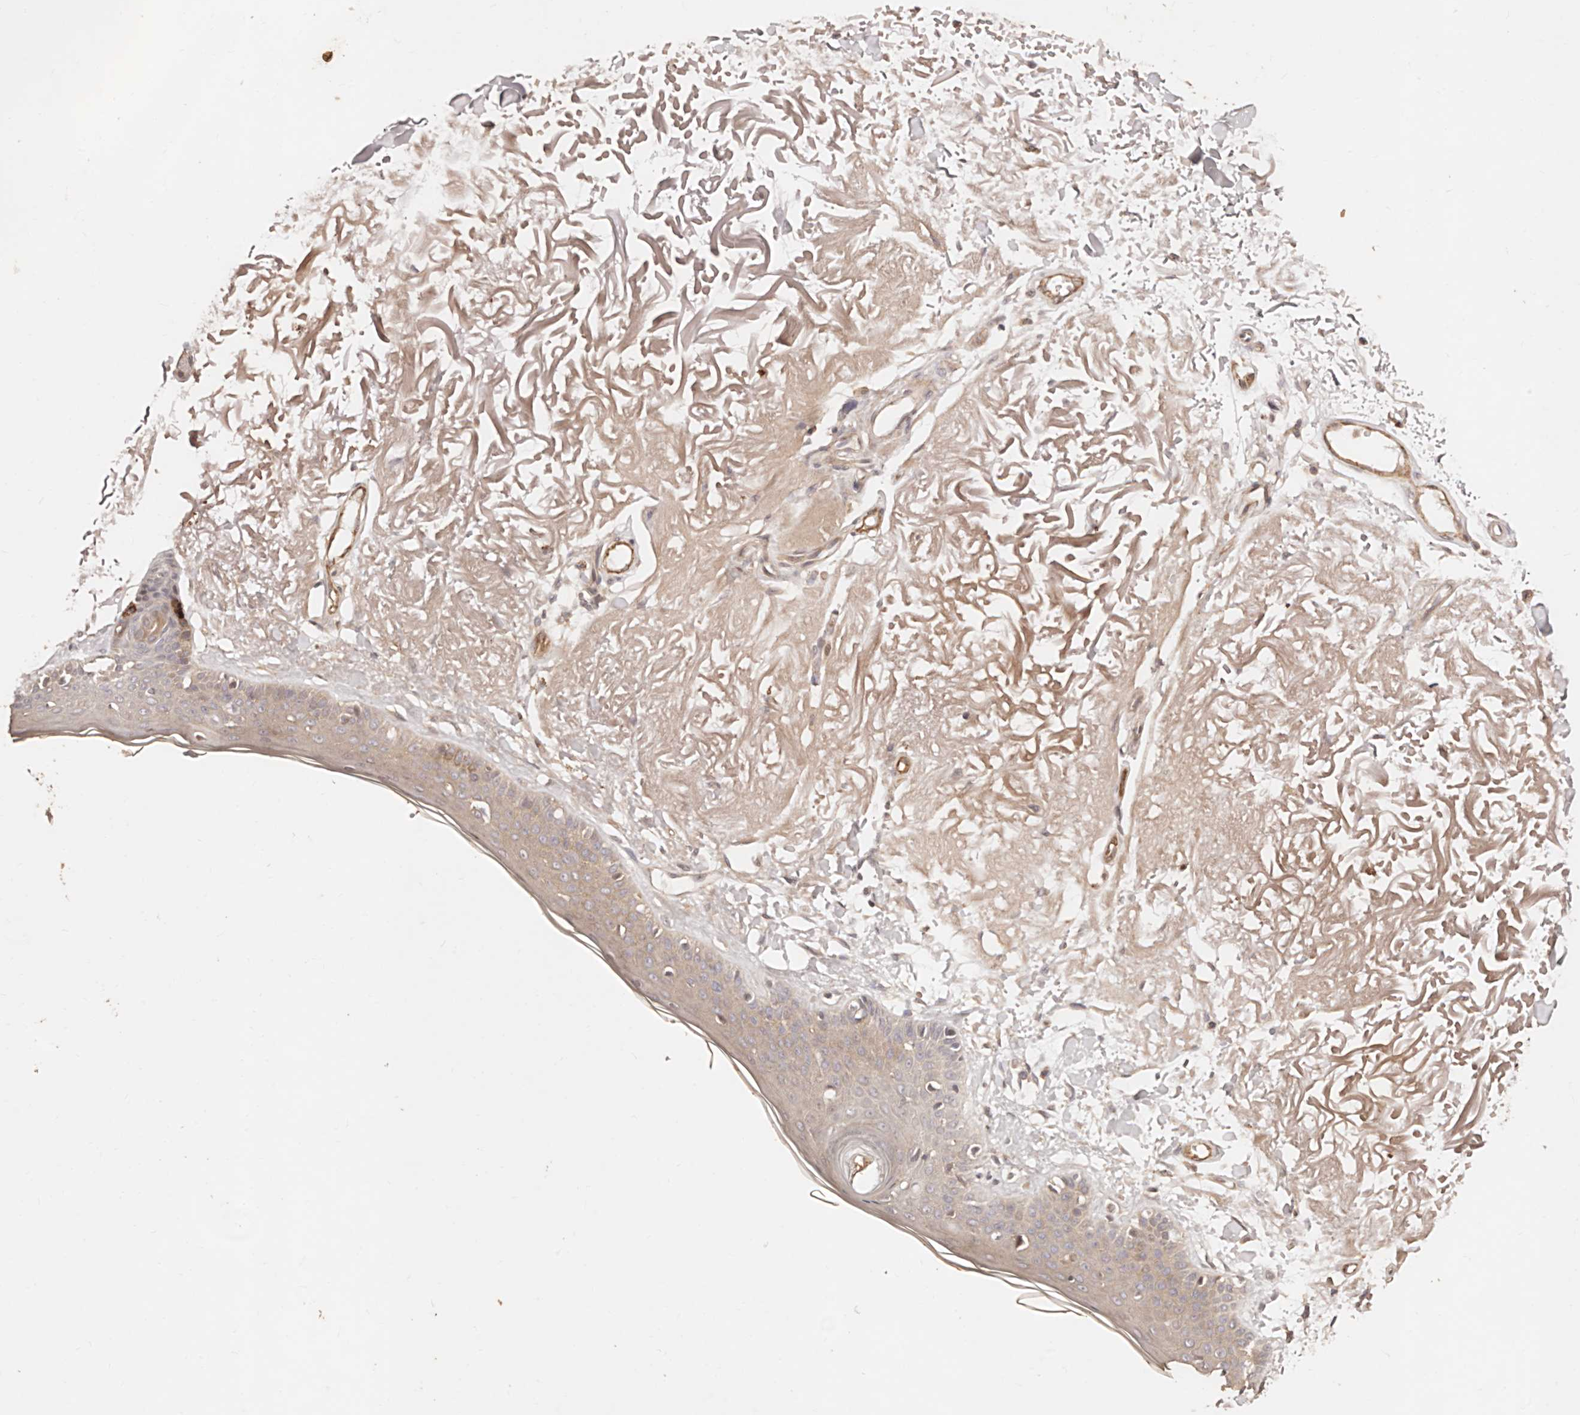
{"staining": {"intensity": "weak", "quantity": ">75%", "location": "cytoplasmic/membranous"}, "tissue": "skin", "cell_type": "Fibroblasts", "image_type": "normal", "snomed": [{"axis": "morphology", "description": "Normal tissue, NOS"}, {"axis": "topography", "description": "Skin"}, {"axis": "topography", "description": "Skeletal muscle"}], "caption": "The micrograph displays staining of benign skin, revealing weak cytoplasmic/membranous protein staining (brown color) within fibroblasts. Using DAB (3,3'-diaminobenzidine) (brown) and hematoxylin (blue) stains, captured at high magnification using brightfield microscopy.", "gene": "CCL14", "patient": {"sex": "male", "age": 83}}